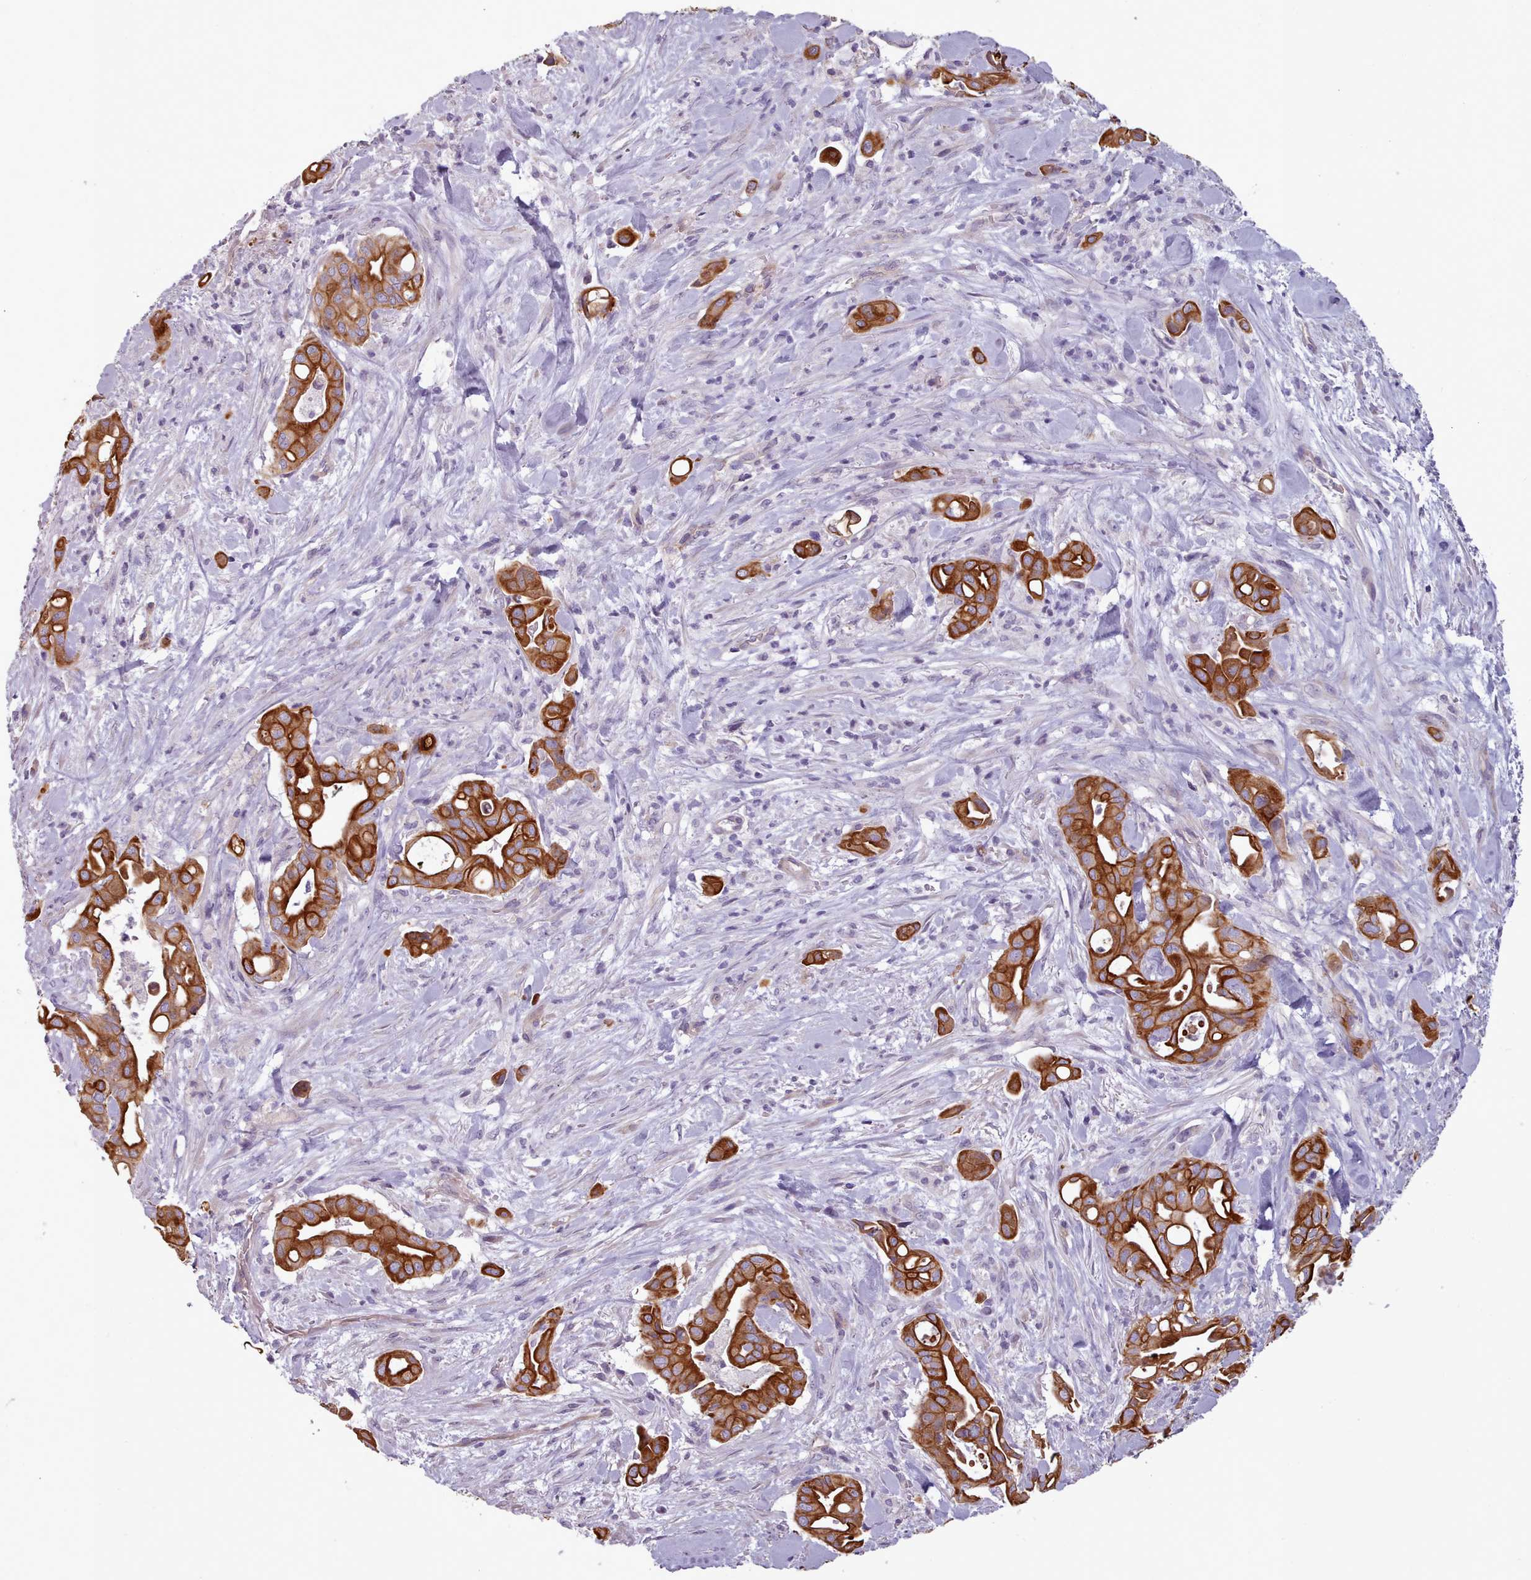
{"staining": {"intensity": "strong", "quantity": ">75%", "location": "cytoplasmic/membranous"}, "tissue": "liver cancer", "cell_type": "Tumor cells", "image_type": "cancer", "snomed": [{"axis": "morphology", "description": "Cholangiocarcinoma"}, {"axis": "topography", "description": "Liver"}], "caption": "Immunohistochemistry of human liver cancer shows high levels of strong cytoplasmic/membranous staining in about >75% of tumor cells.", "gene": "PLD4", "patient": {"sex": "female", "age": 68}}